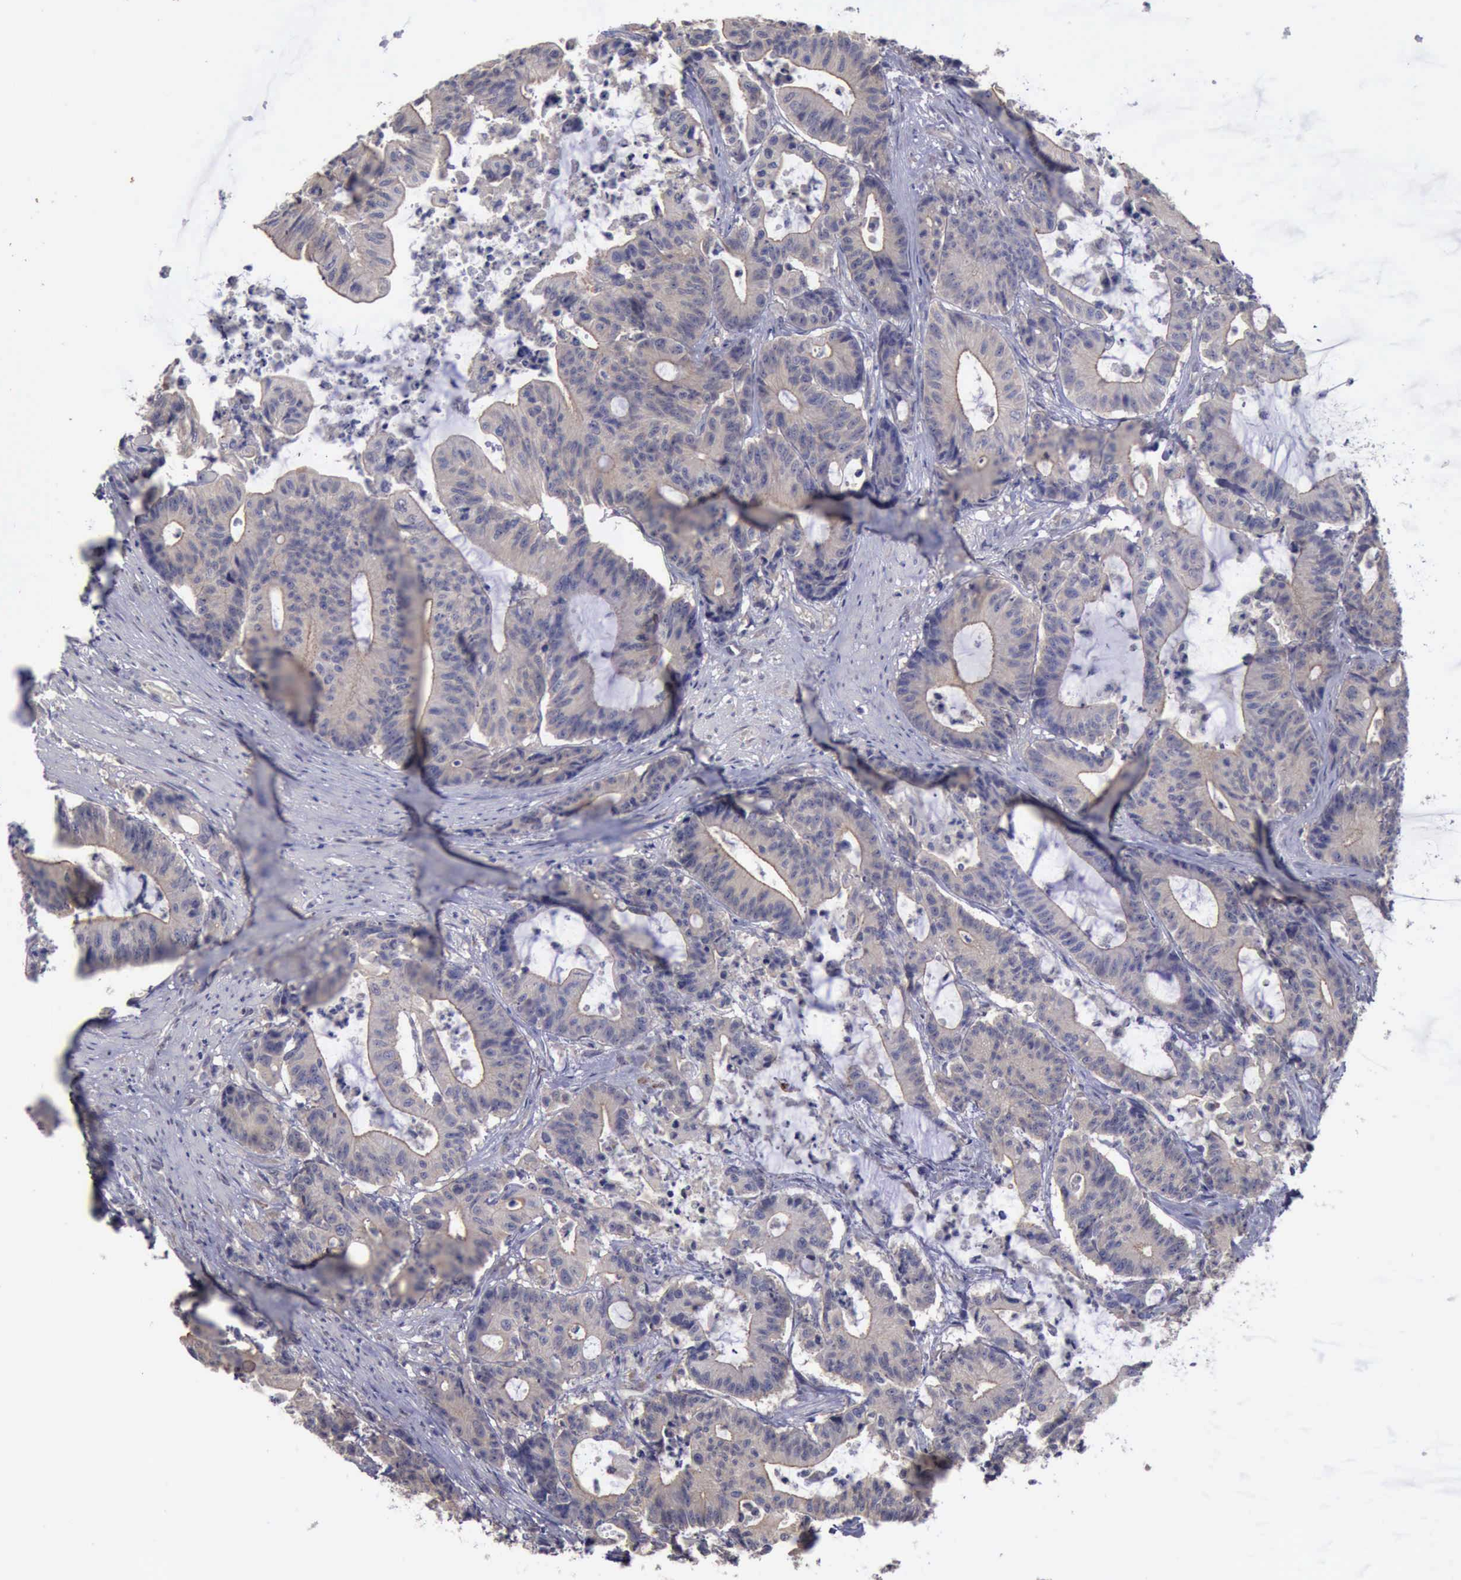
{"staining": {"intensity": "weak", "quantity": ">75%", "location": "cytoplasmic/membranous"}, "tissue": "colorectal cancer", "cell_type": "Tumor cells", "image_type": "cancer", "snomed": [{"axis": "morphology", "description": "Adenocarcinoma, NOS"}, {"axis": "topography", "description": "Colon"}], "caption": "Protein staining exhibits weak cytoplasmic/membranous positivity in approximately >75% of tumor cells in colorectal cancer. The protein of interest is stained brown, and the nuclei are stained in blue (DAB IHC with brightfield microscopy, high magnification).", "gene": "PHKA1", "patient": {"sex": "female", "age": 84}}